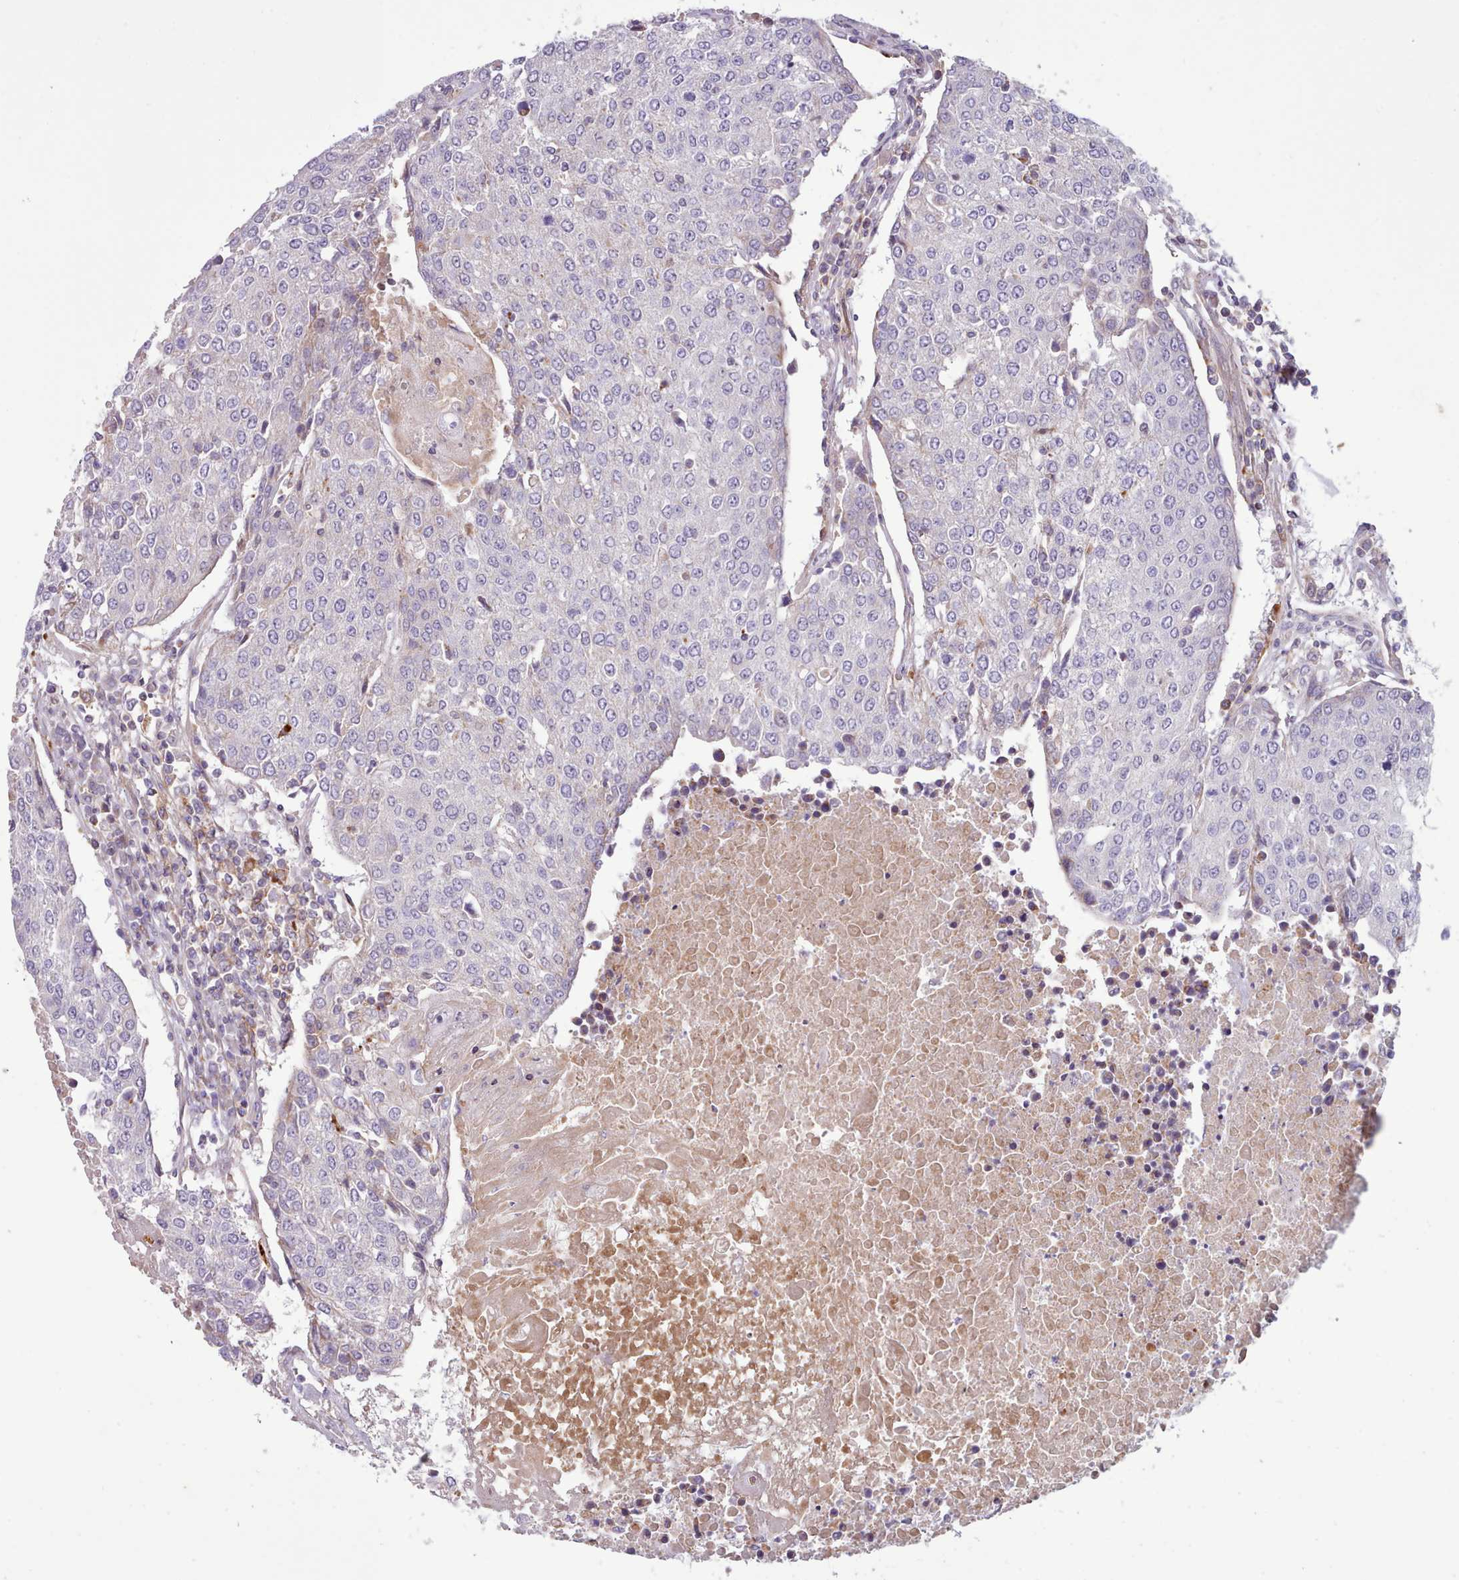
{"staining": {"intensity": "negative", "quantity": "none", "location": "none"}, "tissue": "urothelial cancer", "cell_type": "Tumor cells", "image_type": "cancer", "snomed": [{"axis": "morphology", "description": "Urothelial carcinoma, High grade"}, {"axis": "topography", "description": "Urinary bladder"}], "caption": "This is an IHC image of urothelial carcinoma (high-grade). There is no expression in tumor cells.", "gene": "TENT4B", "patient": {"sex": "female", "age": 85}}